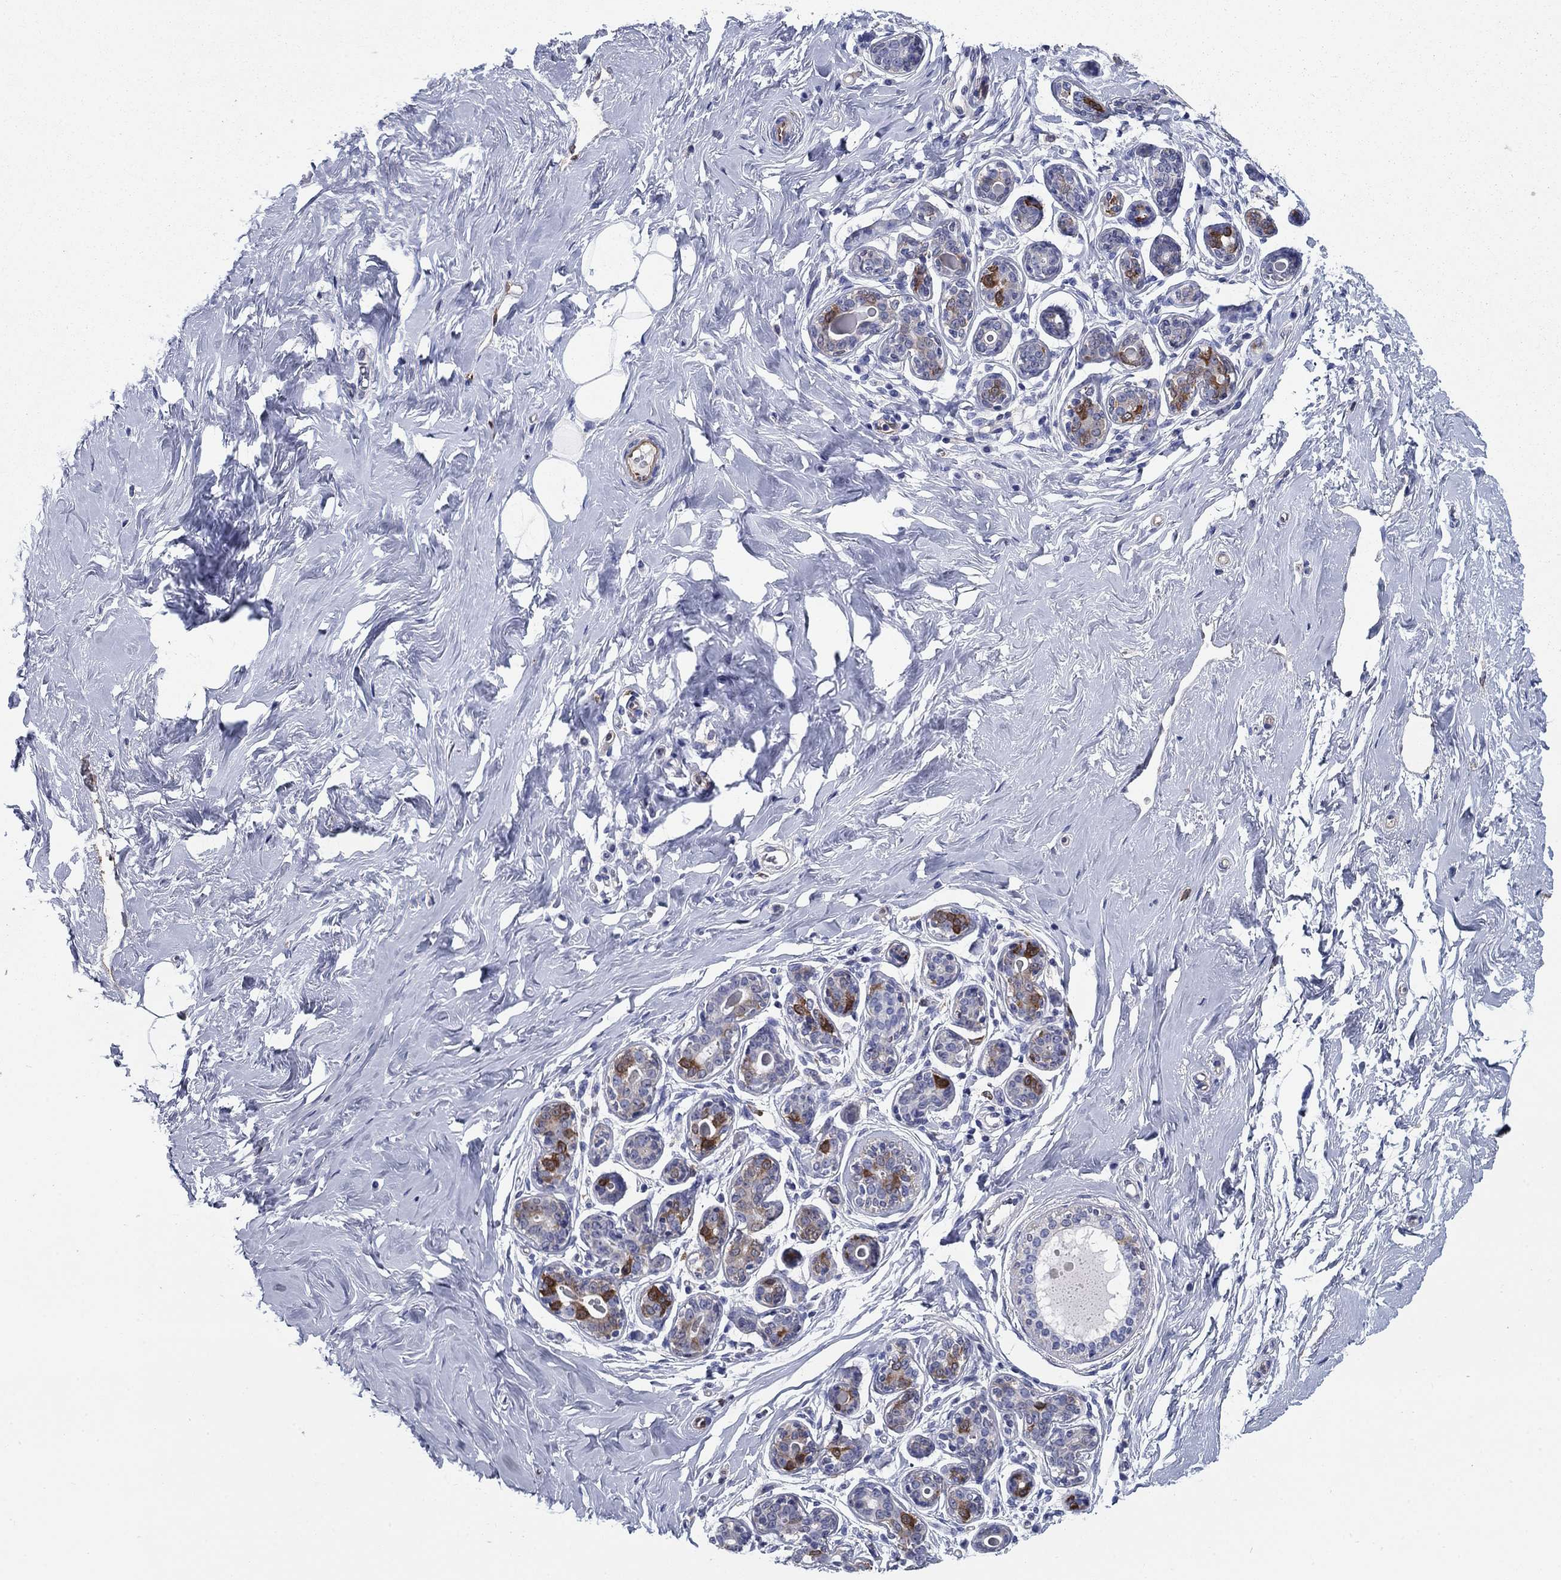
{"staining": {"intensity": "negative", "quantity": "none", "location": "none"}, "tissue": "breast", "cell_type": "Adipocytes", "image_type": "normal", "snomed": [{"axis": "morphology", "description": "Normal tissue, NOS"}, {"axis": "topography", "description": "Skin"}, {"axis": "topography", "description": "Breast"}], "caption": "Immunohistochemistry (IHC) of unremarkable human breast shows no positivity in adipocytes.", "gene": "STMN1", "patient": {"sex": "female", "age": 43}}